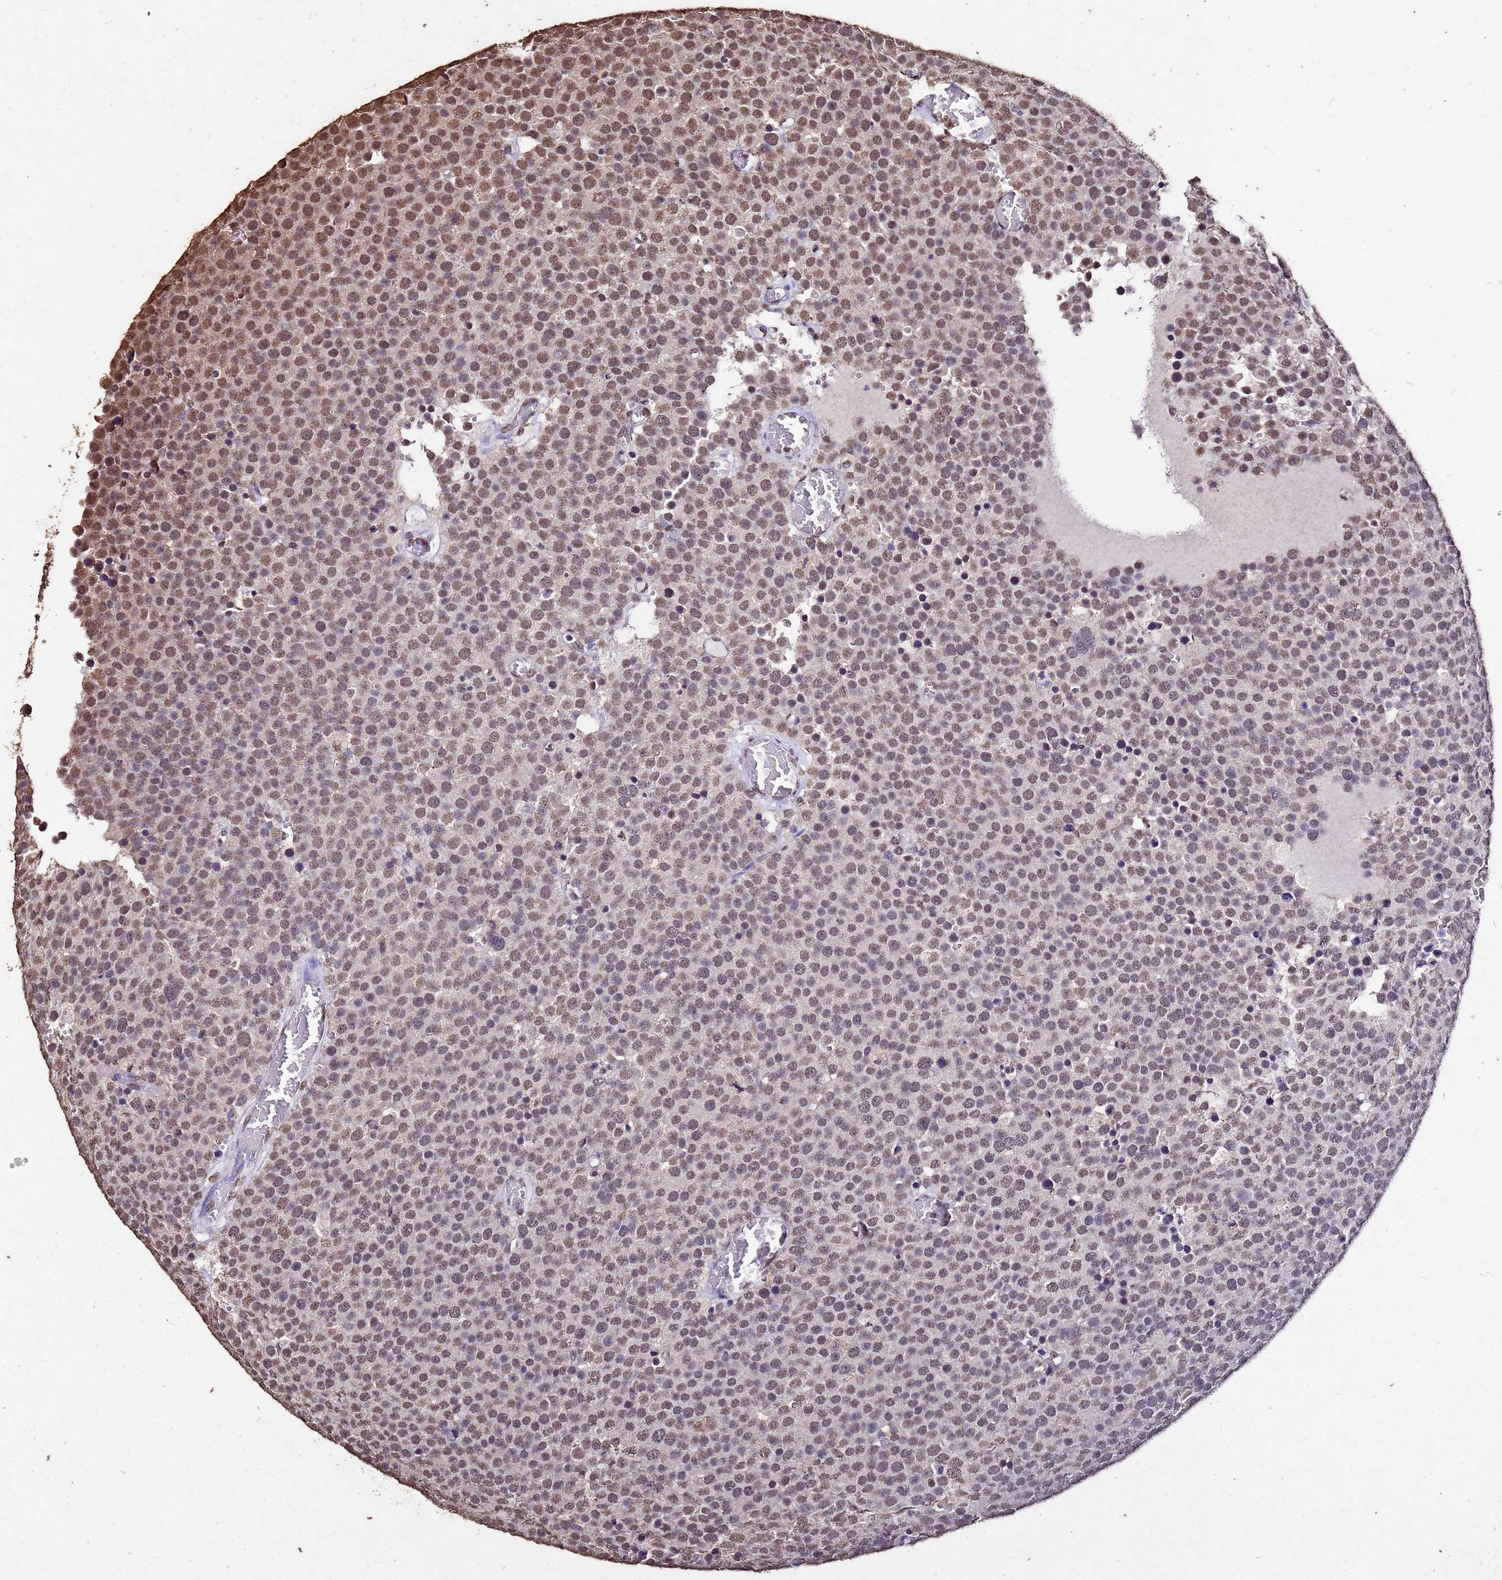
{"staining": {"intensity": "moderate", "quantity": ">75%", "location": "nuclear"}, "tissue": "testis cancer", "cell_type": "Tumor cells", "image_type": "cancer", "snomed": [{"axis": "morphology", "description": "Normal tissue, NOS"}, {"axis": "morphology", "description": "Seminoma, NOS"}, {"axis": "topography", "description": "Testis"}], "caption": "Immunohistochemistry histopathology image of human testis cancer stained for a protein (brown), which reveals medium levels of moderate nuclear positivity in approximately >75% of tumor cells.", "gene": "MYOCD", "patient": {"sex": "male", "age": 71}}